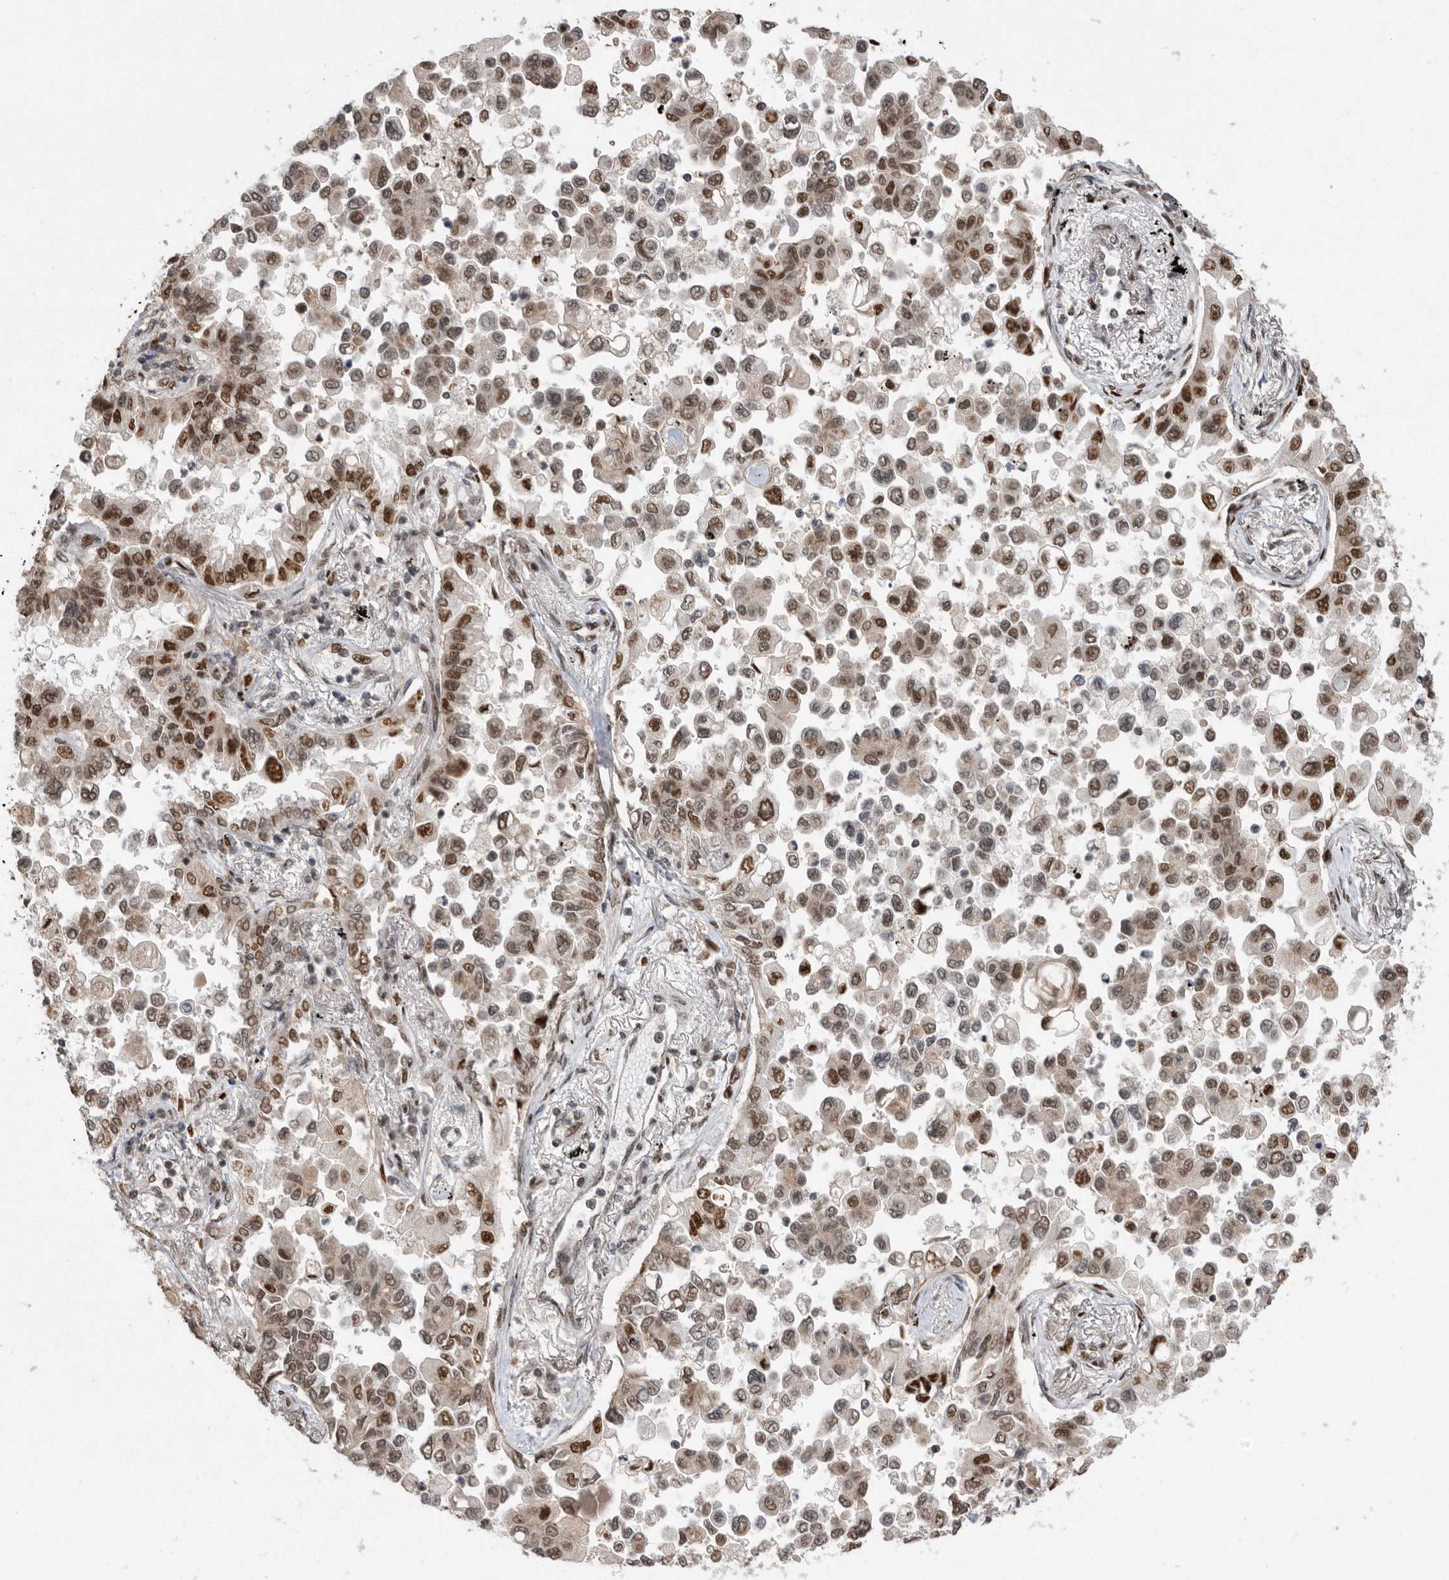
{"staining": {"intensity": "moderate", "quantity": ">75%", "location": "nuclear"}, "tissue": "lung cancer", "cell_type": "Tumor cells", "image_type": "cancer", "snomed": [{"axis": "morphology", "description": "Adenocarcinoma, NOS"}, {"axis": "topography", "description": "Lung"}], "caption": "Moderate nuclear protein positivity is seen in approximately >75% of tumor cells in lung cancer (adenocarcinoma).", "gene": "TDRD3", "patient": {"sex": "female", "age": 67}}